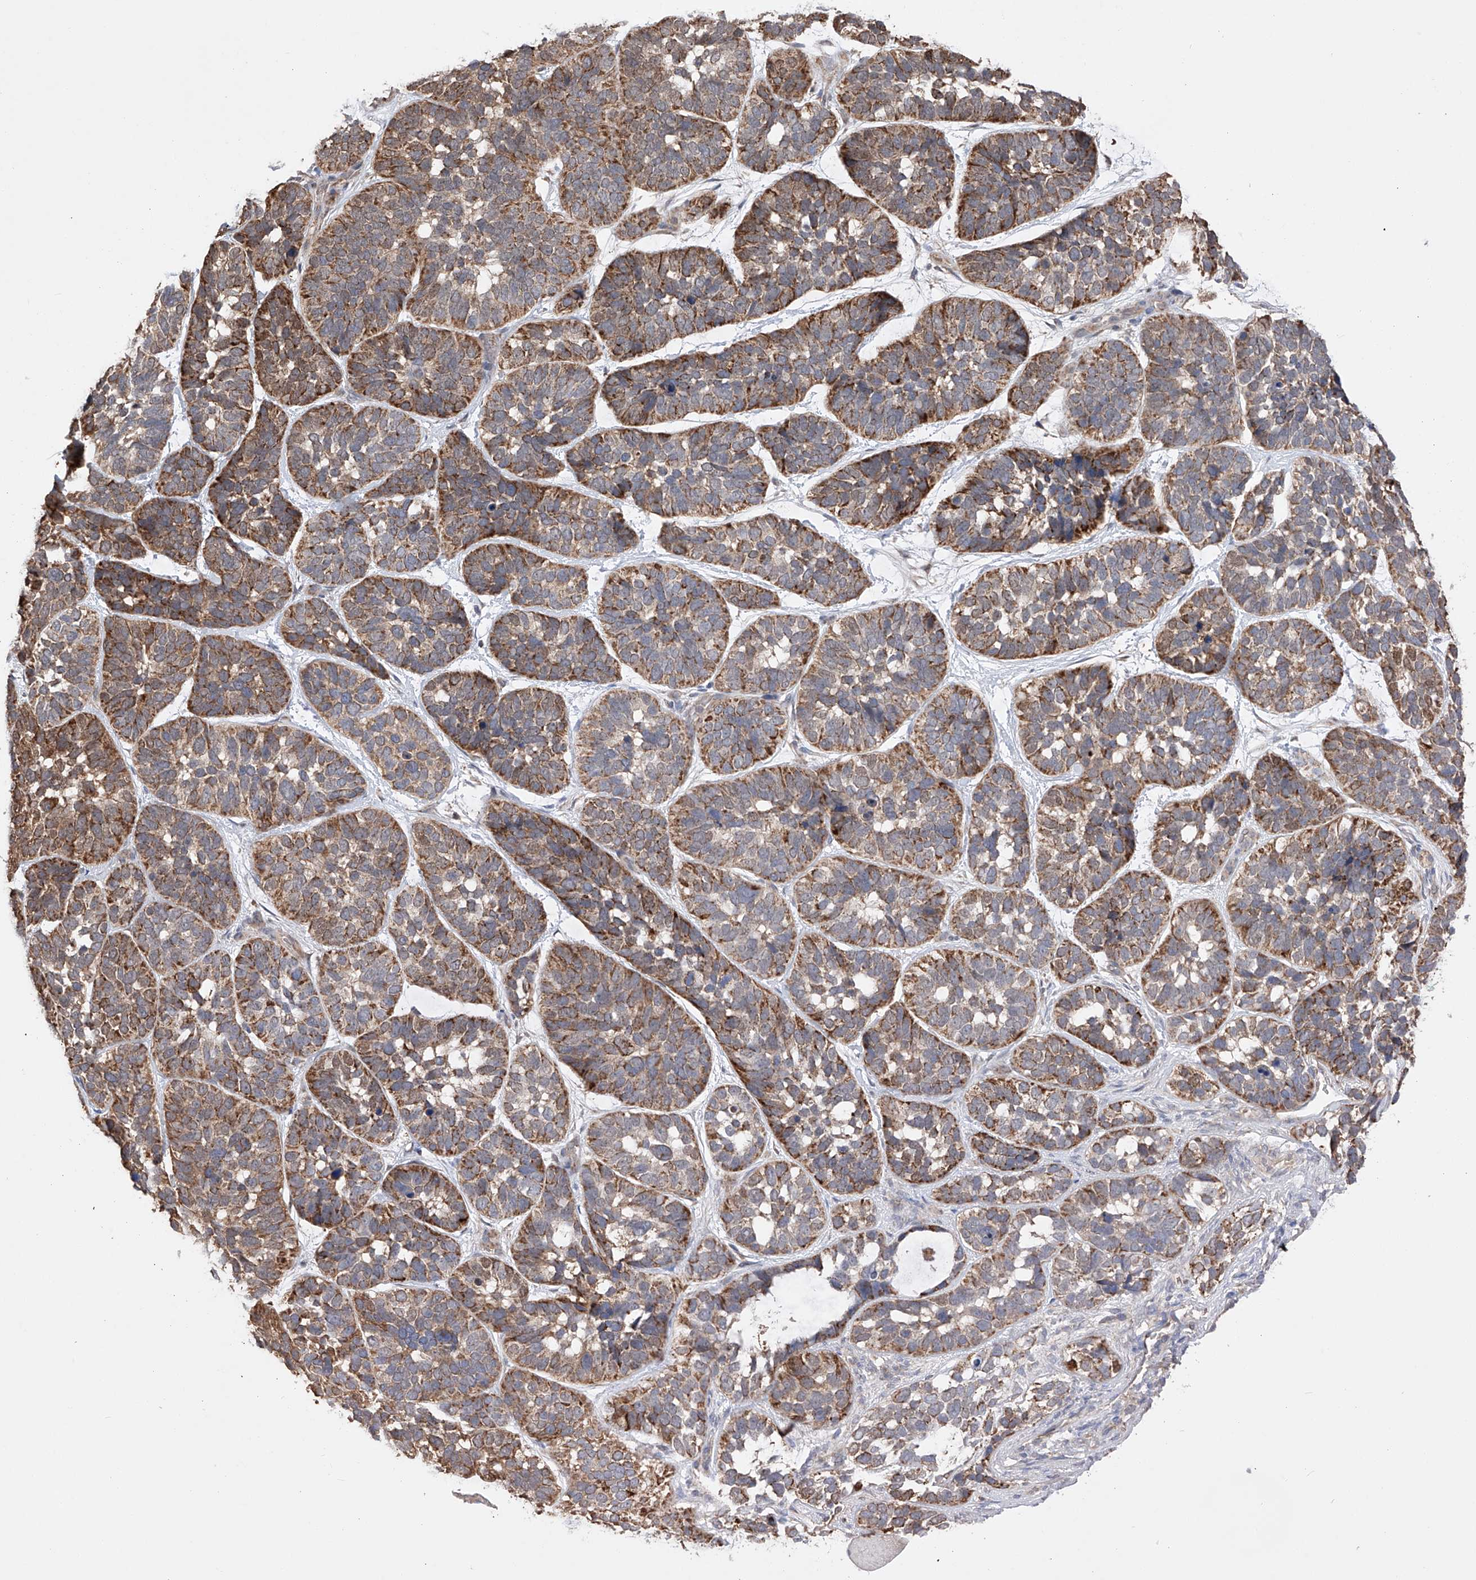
{"staining": {"intensity": "moderate", "quantity": ">75%", "location": "cytoplasmic/membranous"}, "tissue": "skin cancer", "cell_type": "Tumor cells", "image_type": "cancer", "snomed": [{"axis": "morphology", "description": "Basal cell carcinoma"}, {"axis": "topography", "description": "Skin"}], "caption": "Protein analysis of skin cancer (basal cell carcinoma) tissue shows moderate cytoplasmic/membranous positivity in approximately >75% of tumor cells.", "gene": "SDHAF4", "patient": {"sex": "male", "age": 62}}